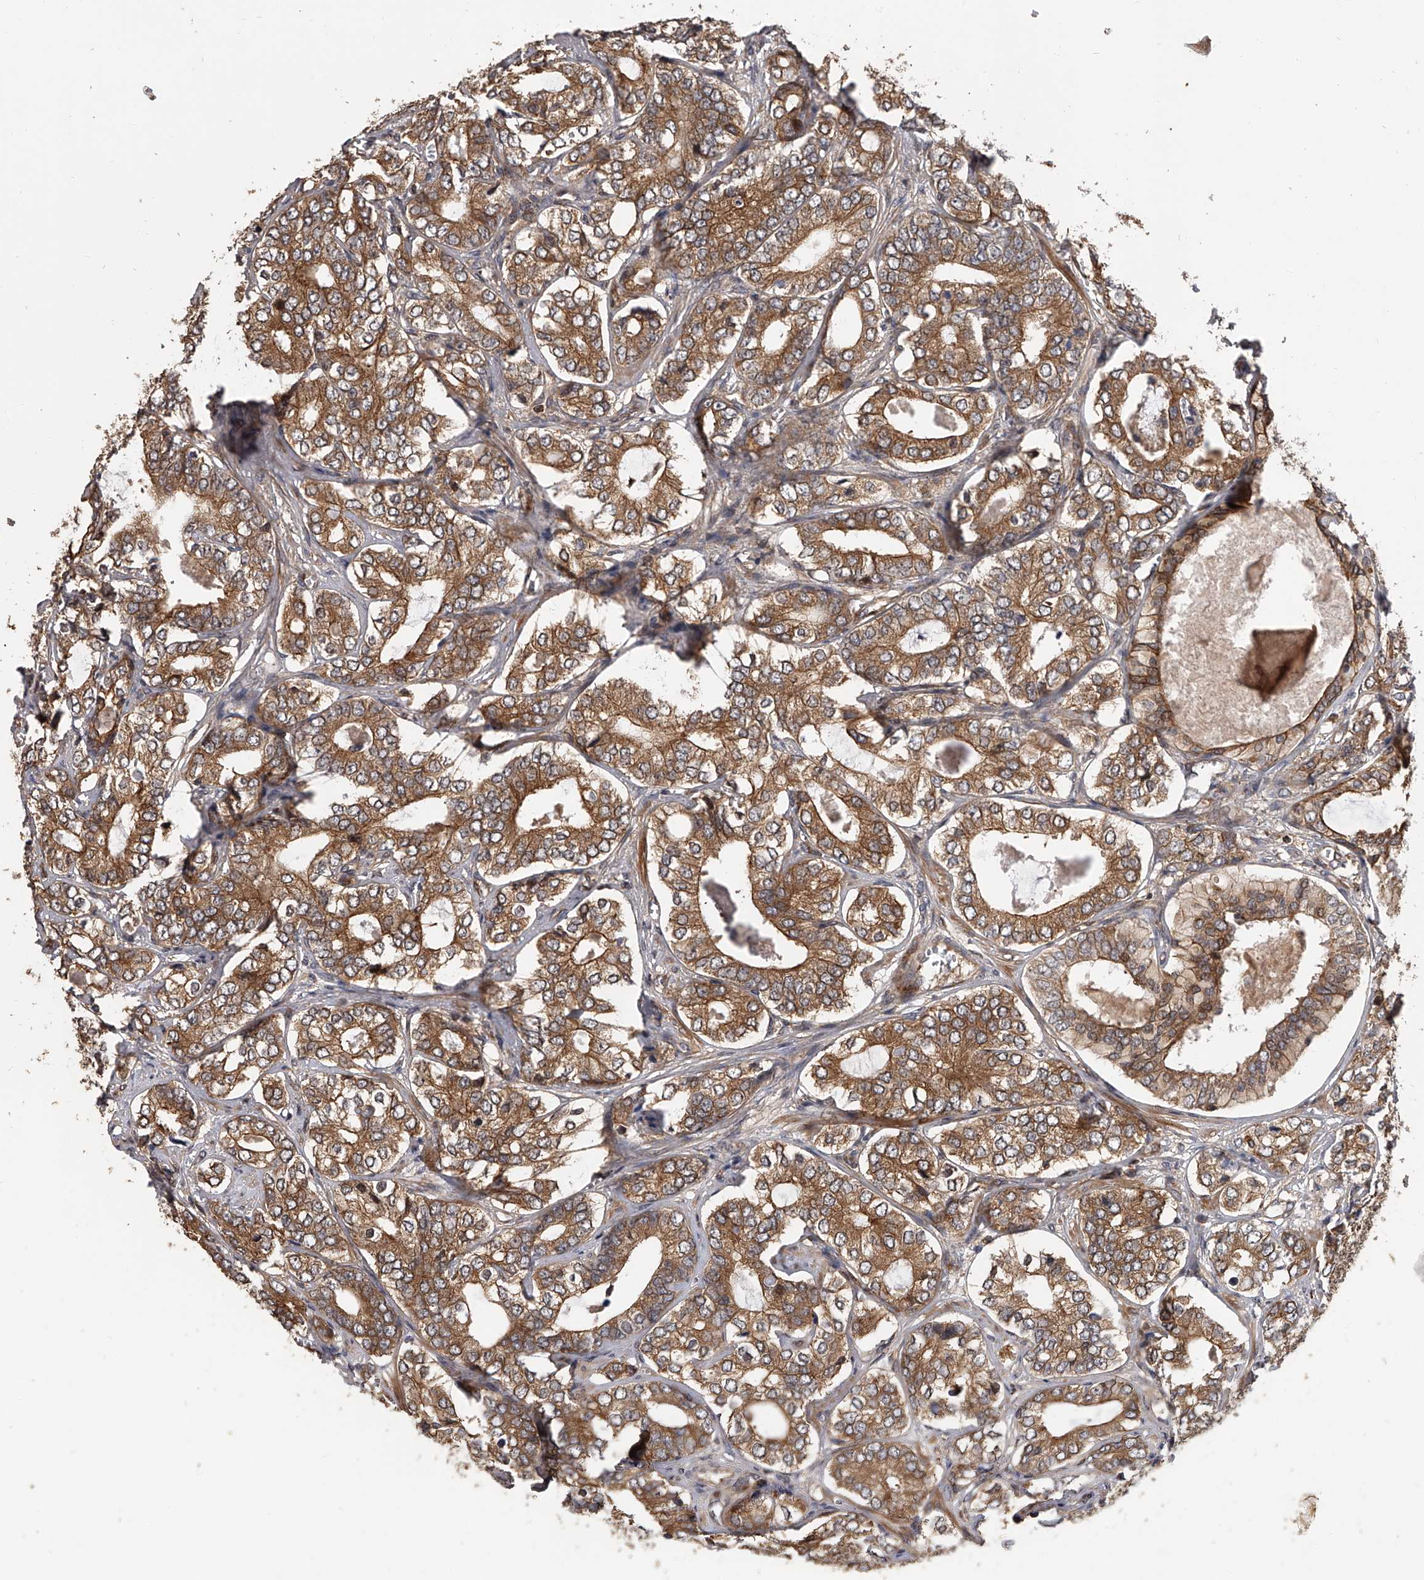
{"staining": {"intensity": "moderate", "quantity": ">75%", "location": "cytoplasmic/membranous"}, "tissue": "prostate cancer", "cell_type": "Tumor cells", "image_type": "cancer", "snomed": [{"axis": "morphology", "description": "Adenocarcinoma, High grade"}, {"axis": "topography", "description": "Prostate"}], "caption": "High-grade adenocarcinoma (prostate) stained with DAB (3,3'-diaminobenzidine) immunohistochemistry displays medium levels of moderate cytoplasmic/membranous expression in approximately >75% of tumor cells.", "gene": "USP47", "patient": {"sex": "male", "age": 62}}